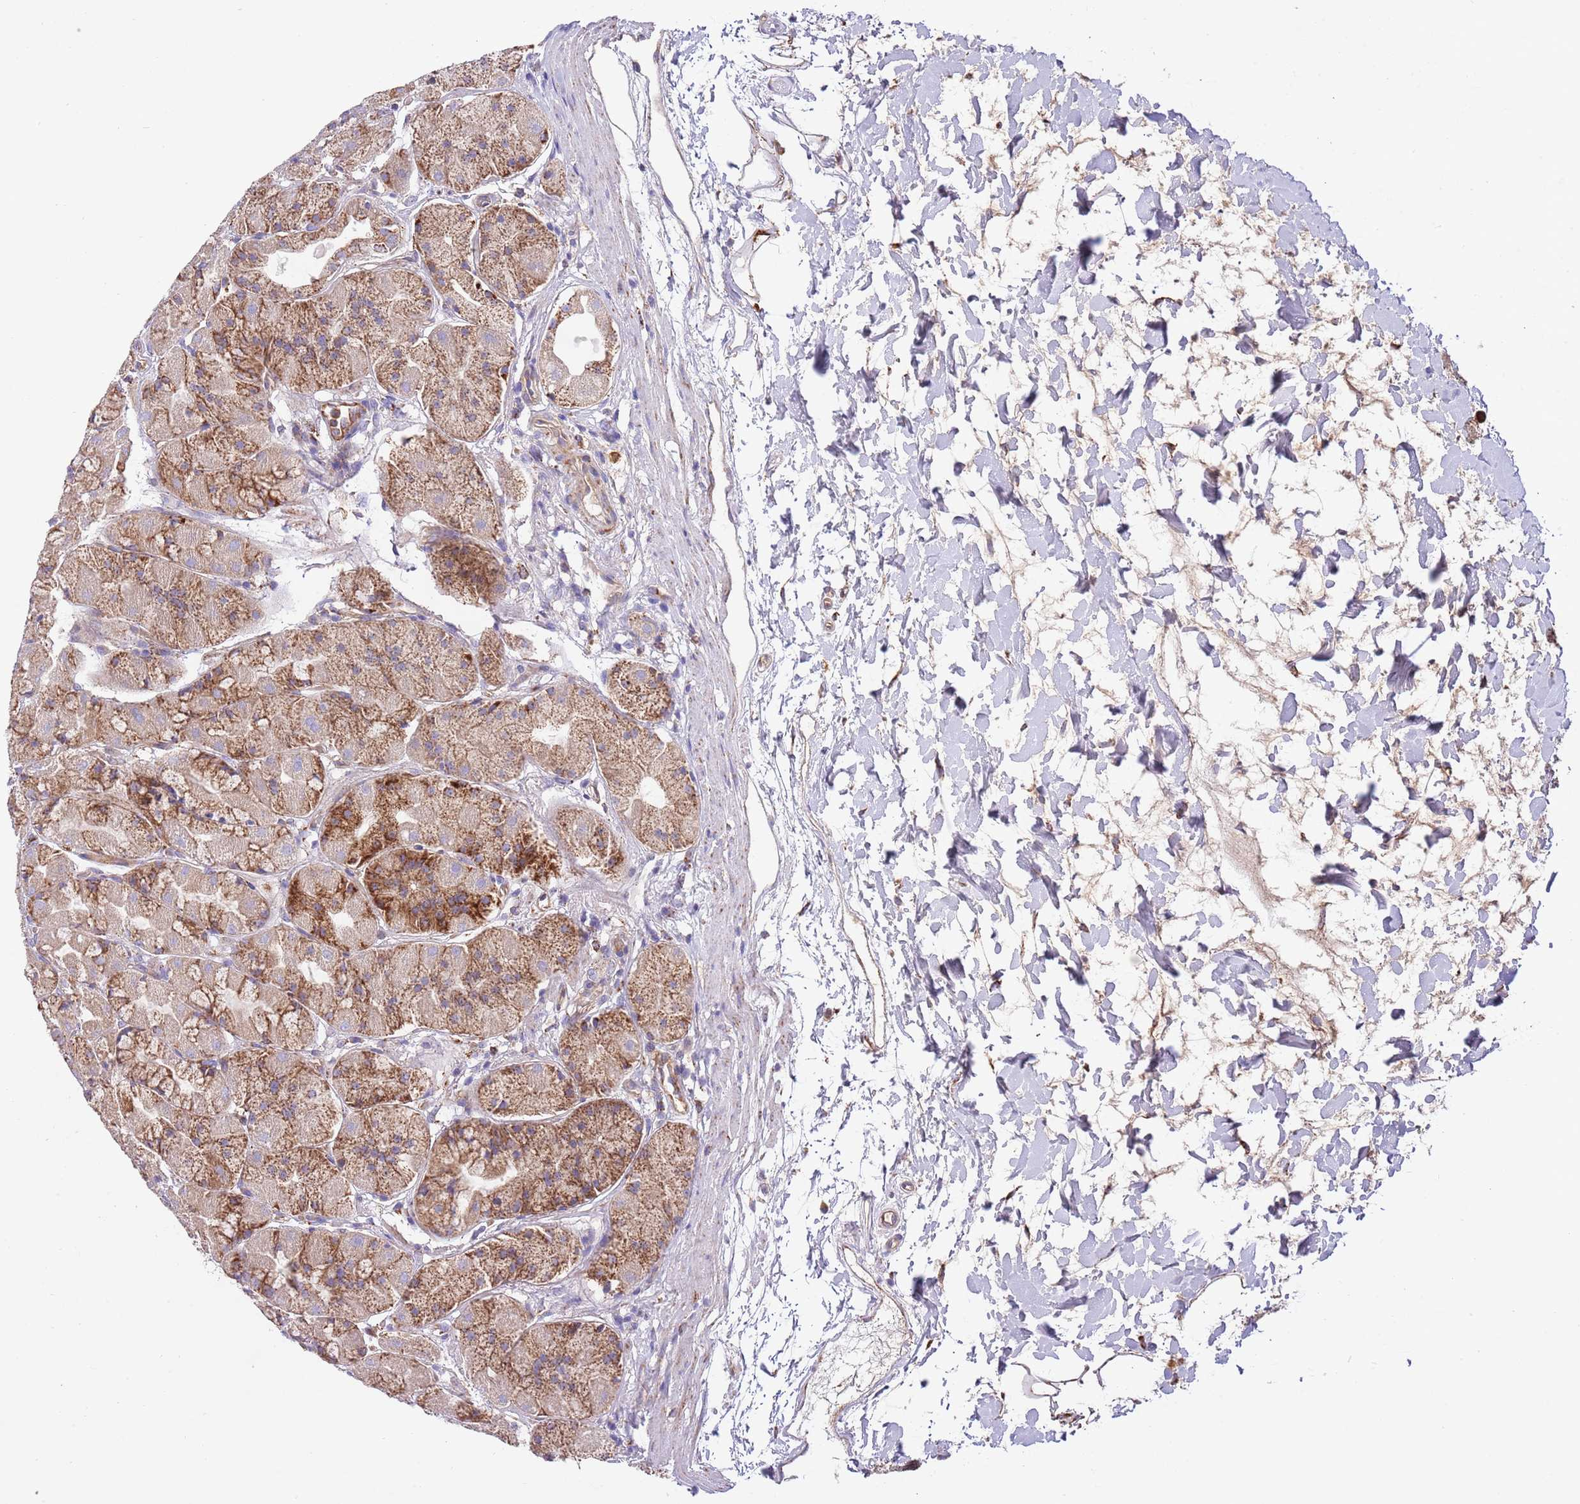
{"staining": {"intensity": "strong", "quantity": "25%-75%", "location": "cytoplasmic/membranous"}, "tissue": "stomach", "cell_type": "Glandular cells", "image_type": "normal", "snomed": [{"axis": "morphology", "description": "Normal tissue, NOS"}, {"axis": "topography", "description": "Stomach"}], "caption": "Immunohistochemical staining of benign human stomach demonstrates high levels of strong cytoplasmic/membranous positivity in about 25%-75% of glandular cells.", "gene": "DOCK6", "patient": {"sex": "male", "age": 57}}